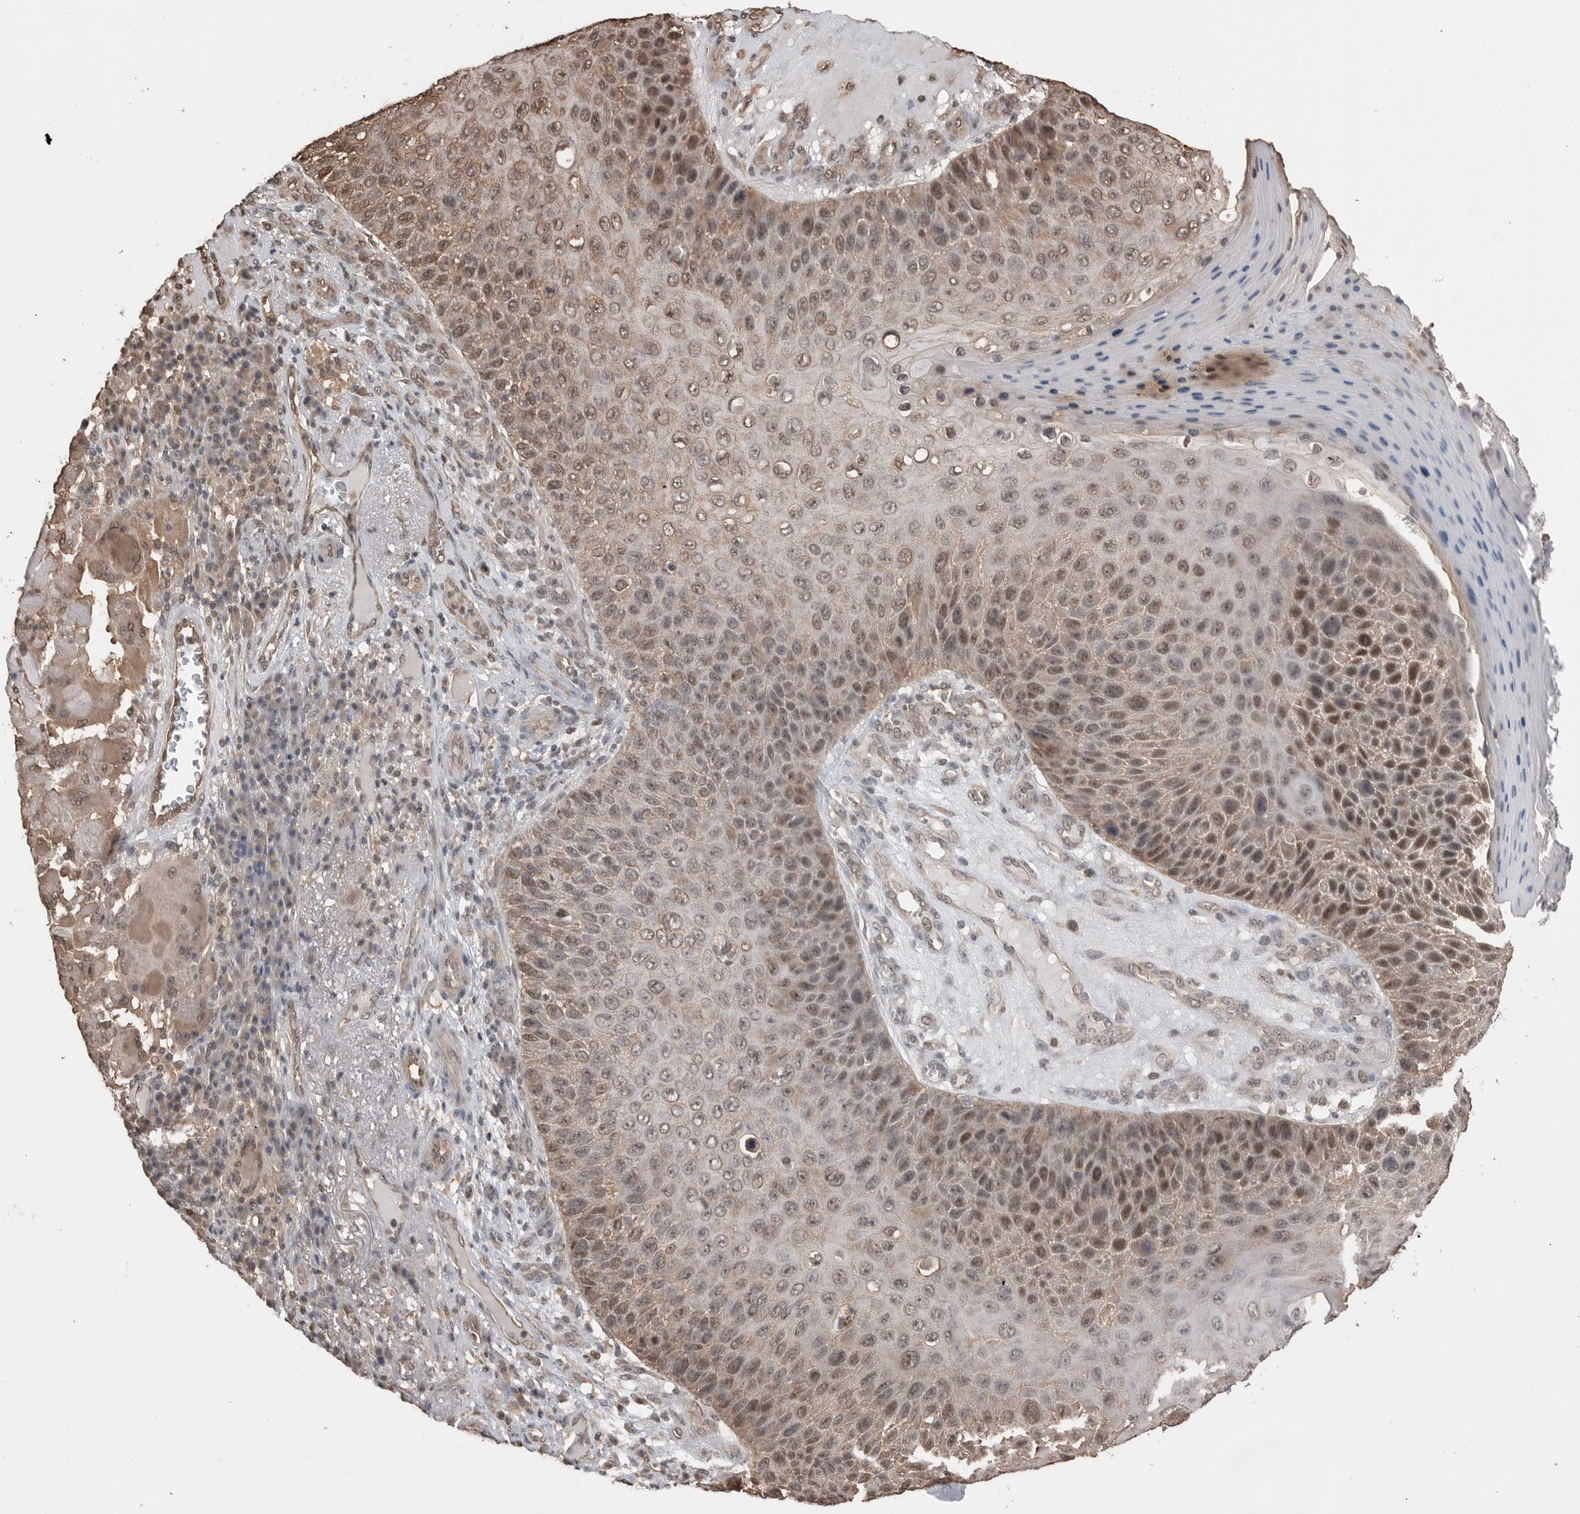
{"staining": {"intensity": "moderate", "quantity": ">75%", "location": "nuclear"}, "tissue": "skin cancer", "cell_type": "Tumor cells", "image_type": "cancer", "snomed": [{"axis": "morphology", "description": "Squamous cell carcinoma, NOS"}, {"axis": "topography", "description": "Skin"}], "caption": "Skin cancer stained with a brown dye reveals moderate nuclear positive staining in approximately >75% of tumor cells.", "gene": "PEAK1", "patient": {"sex": "female", "age": 88}}